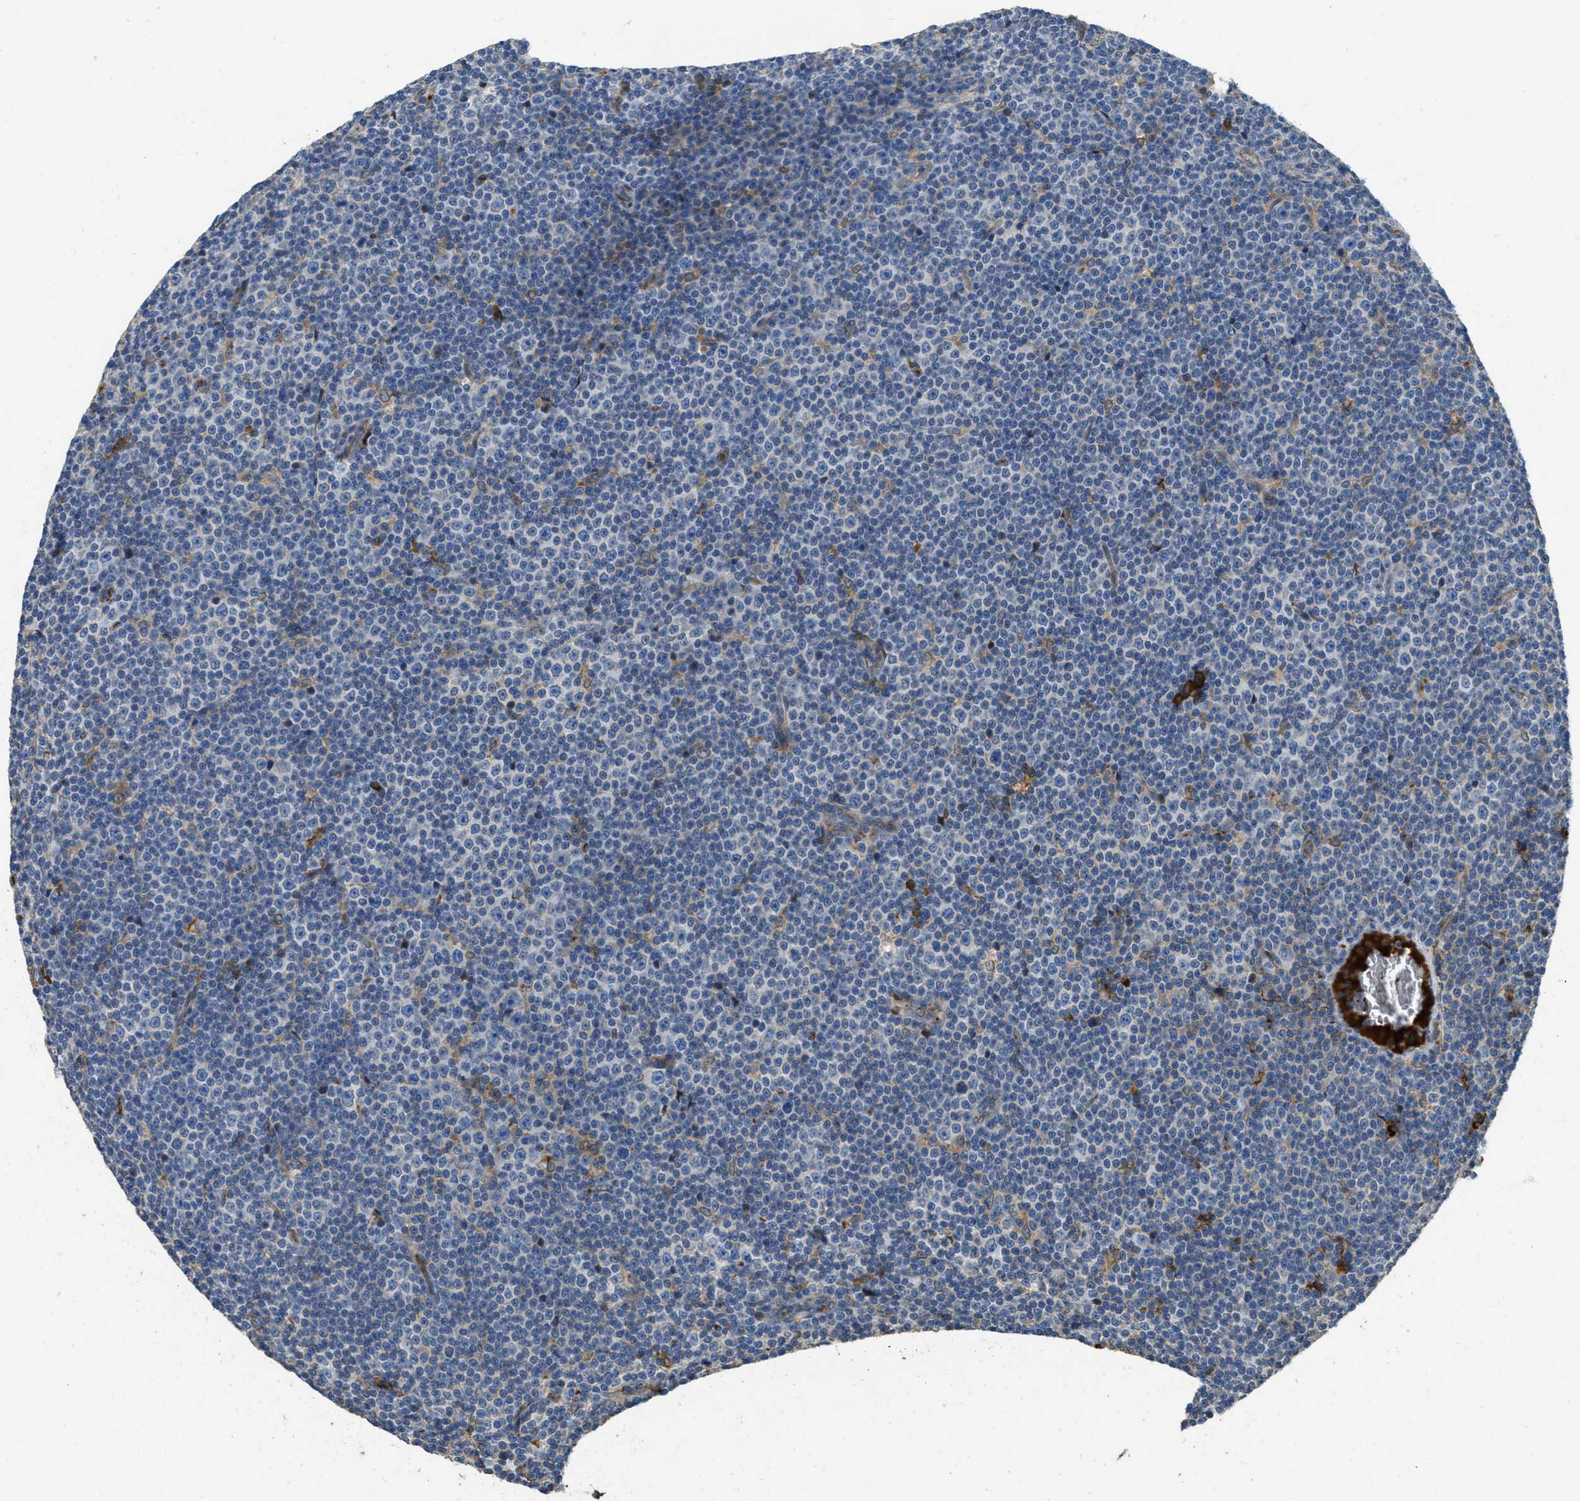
{"staining": {"intensity": "negative", "quantity": "none", "location": "none"}, "tissue": "lymphoma", "cell_type": "Tumor cells", "image_type": "cancer", "snomed": [{"axis": "morphology", "description": "Malignant lymphoma, non-Hodgkin's type, Low grade"}, {"axis": "topography", "description": "Lymph node"}], "caption": "This image is of lymphoma stained with immunohistochemistry (IHC) to label a protein in brown with the nuclei are counter-stained blue. There is no positivity in tumor cells. (DAB (3,3'-diaminobenzidine) IHC, high magnification).", "gene": "MPDU1", "patient": {"sex": "female", "age": 67}}